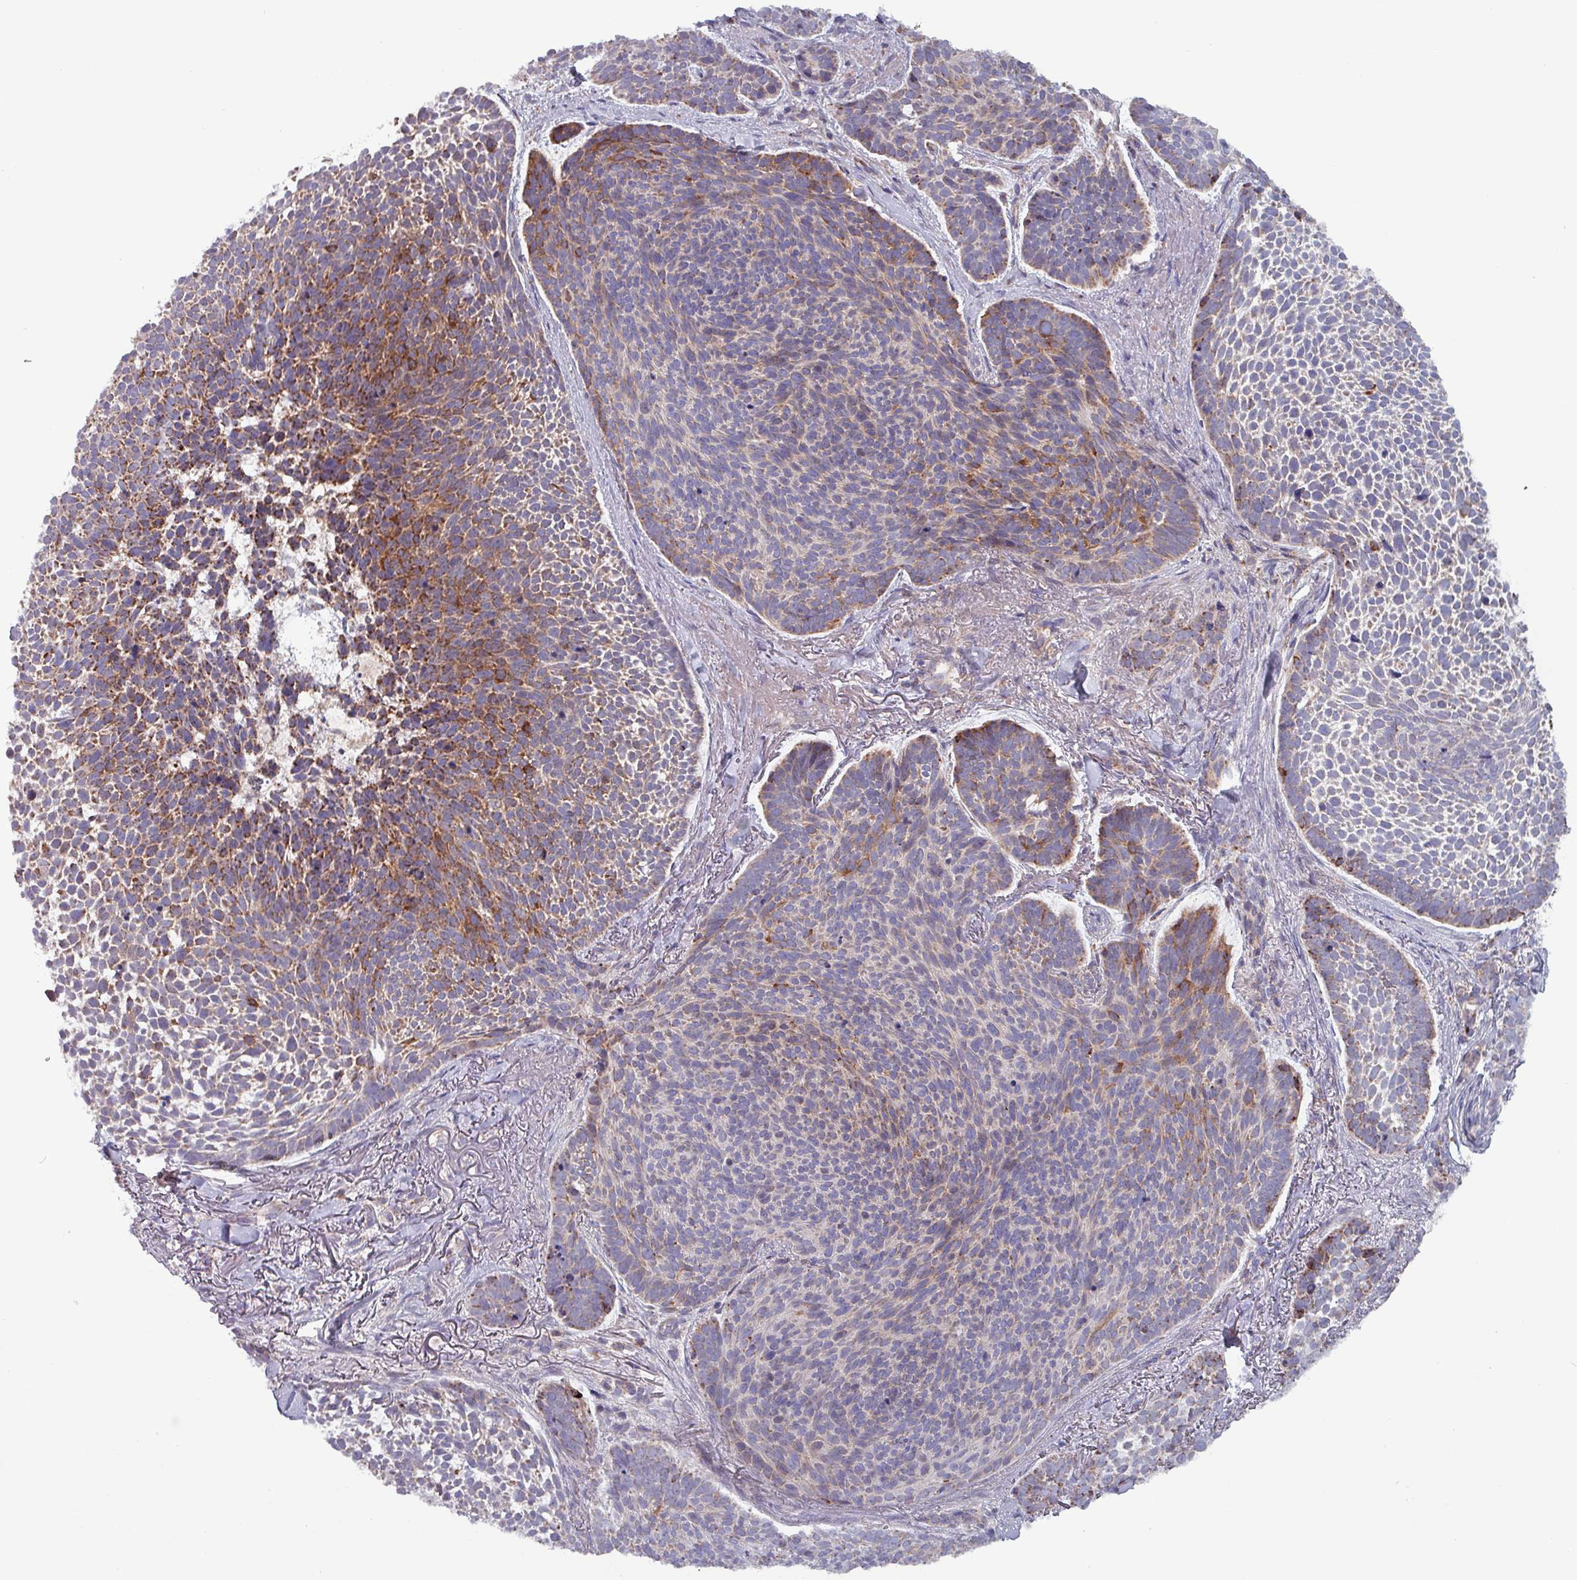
{"staining": {"intensity": "moderate", "quantity": "25%-75%", "location": "cytoplasmic/membranous"}, "tissue": "skin cancer", "cell_type": "Tumor cells", "image_type": "cancer", "snomed": [{"axis": "morphology", "description": "Basal cell carcinoma"}, {"axis": "topography", "description": "Skin"}], "caption": "Immunohistochemistry of human skin basal cell carcinoma reveals medium levels of moderate cytoplasmic/membranous positivity in about 25%-75% of tumor cells.", "gene": "ZNF322", "patient": {"sex": "male", "age": 70}}